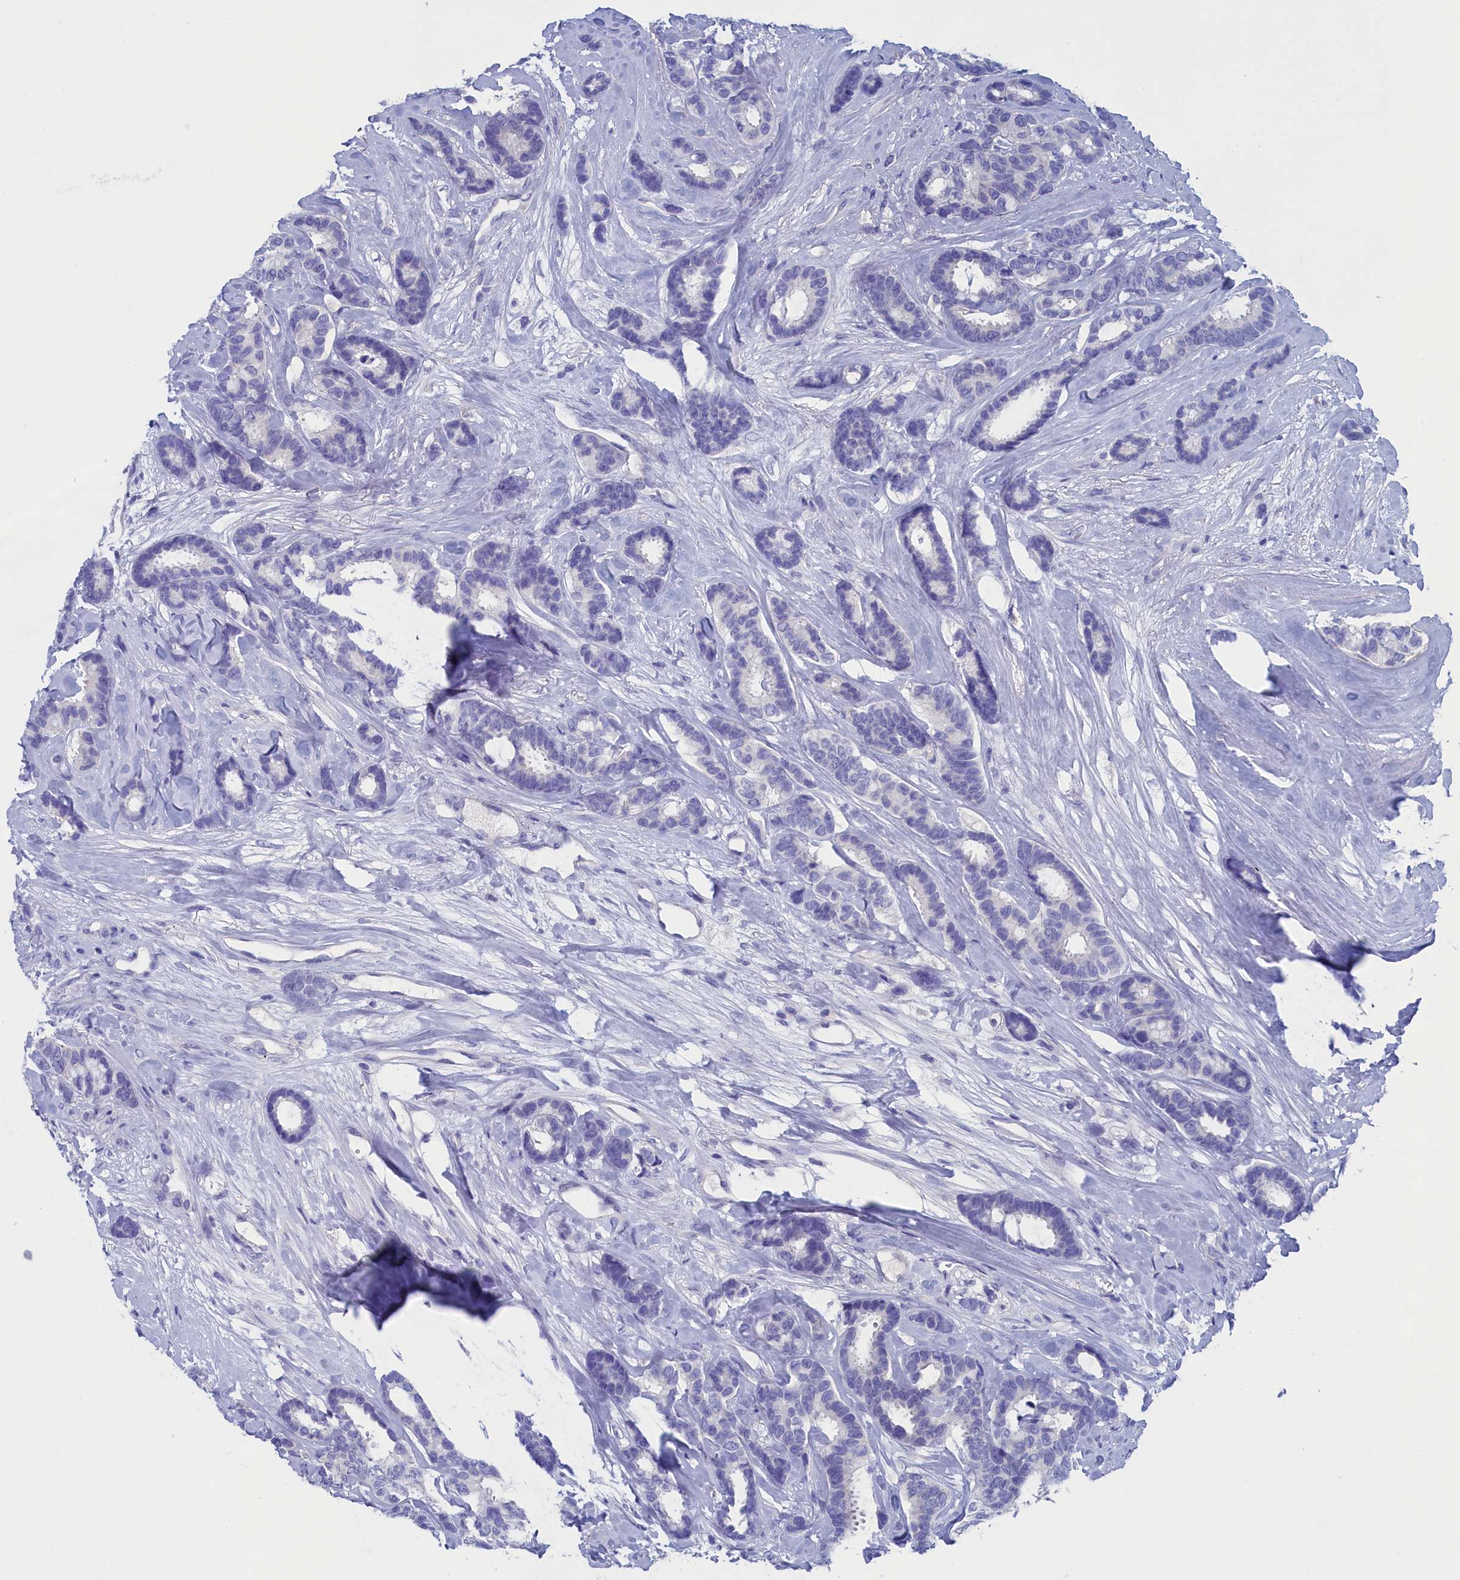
{"staining": {"intensity": "negative", "quantity": "none", "location": "none"}, "tissue": "breast cancer", "cell_type": "Tumor cells", "image_type": "cancer", "snomed": [{"axis": "morphology", "description": "Duct carcinoma"}, {"axis": "topography", "description": "Breast"}], "caption": "Breast cancer stained for a protein using IHC demonstrates no expression tumor cells.", "gene": "ANKRD2", "patient": {"sex": "female", "age": 87}}